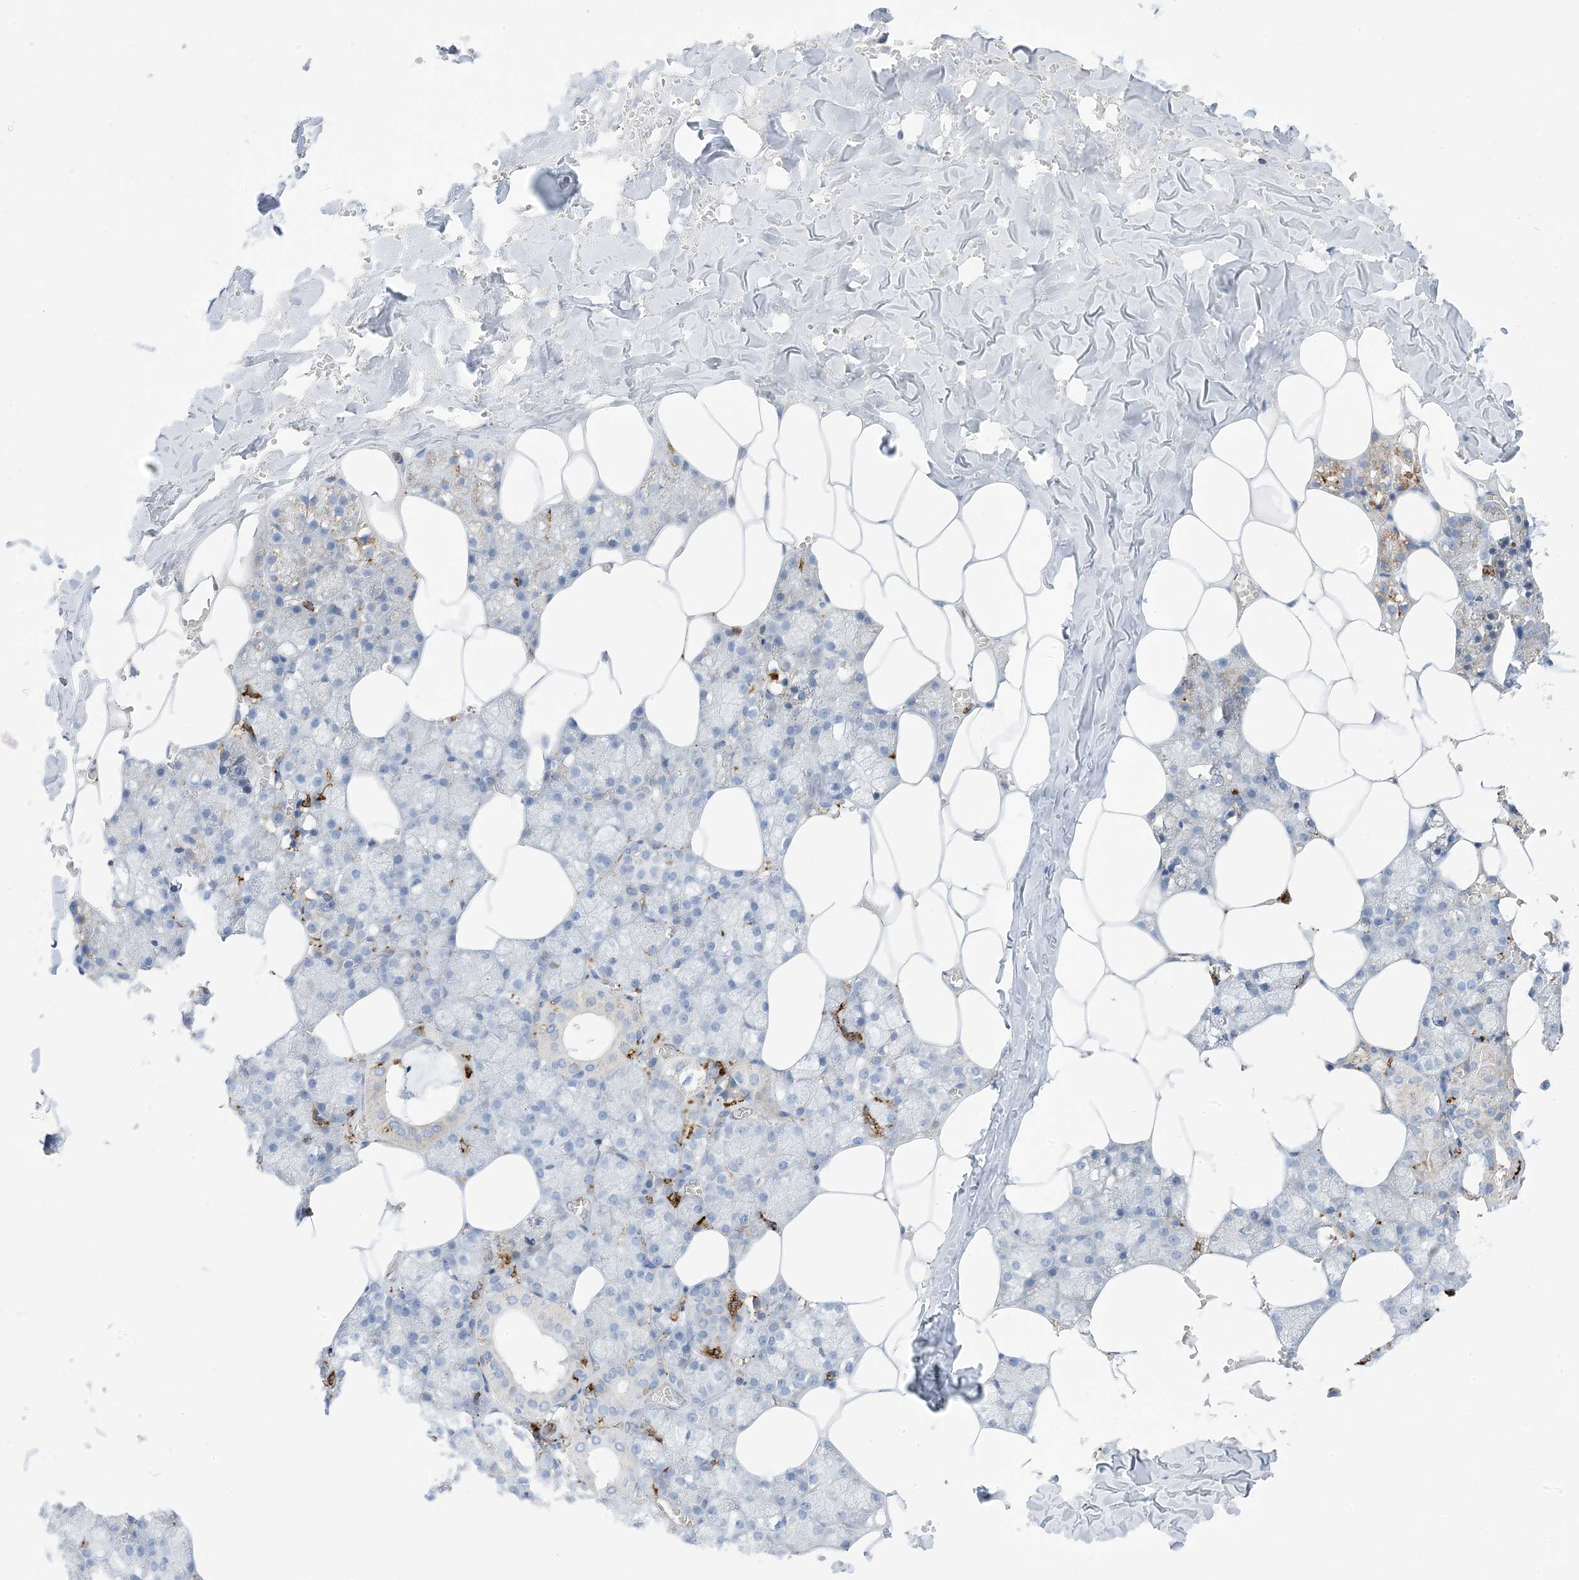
{"staining": {"intensity": "moderate", "quantity": "<25%", "location": "cytoplasmic/membranous"}, "tissue": "salivary gland", "cell_type": "Glandular cells", "image_type": "normal", "snomed": [{"axis": "morphology", "description": "Normal tissue, NOS"}, {"axis": "topography", "description": "Salivary gland"}], "caption": "Immunohistochemical staining of benign salivary gland reveals <25% levels of moderate cytoplasmic/membranous protein expression in about <25% of glandular cells. (Brightfield microscopy of DAB IHC at high magnification).", "gene": "DPH3", "patient": {"sex": "male", "age": 62}}